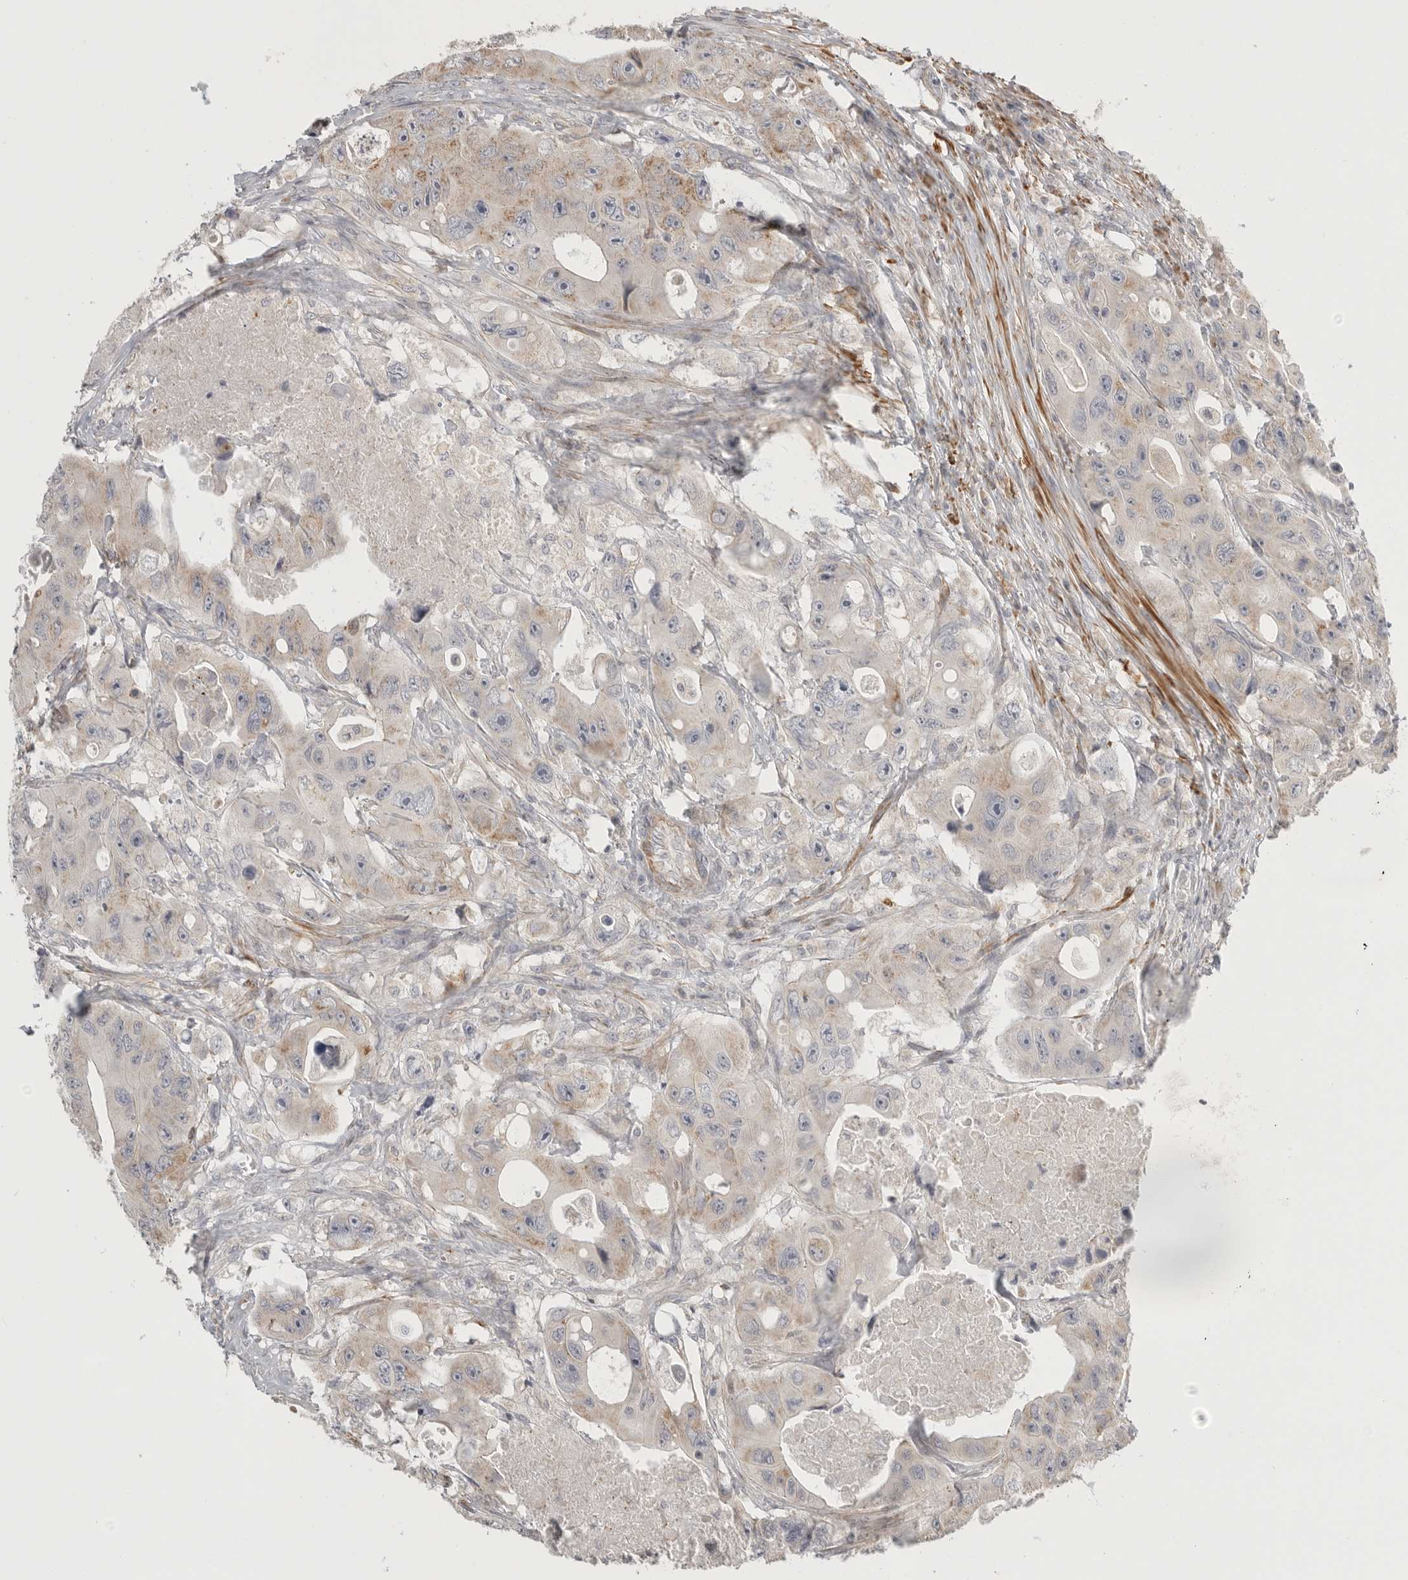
{"staining": {"intensity": "weak", "quantity": "<25%", "location": "cytoplasmic/membranous"}, "tissue": "colorectal cancer", "cell_type": "Tumor cells", "image_type": "cancer", "snomed": [{"axis": "morphology", "description": "Adenocarcinoma, NOS"}, {"axis": "topography", "description": "Colon"}], "caption": "IHC micrograph of colorectal cancer (adenocarcinoma) stained for a protein (brown), which displays no staining in tumor cells.", "gene": "STAB2", "patient": {"sex": "female", "age": 46}}